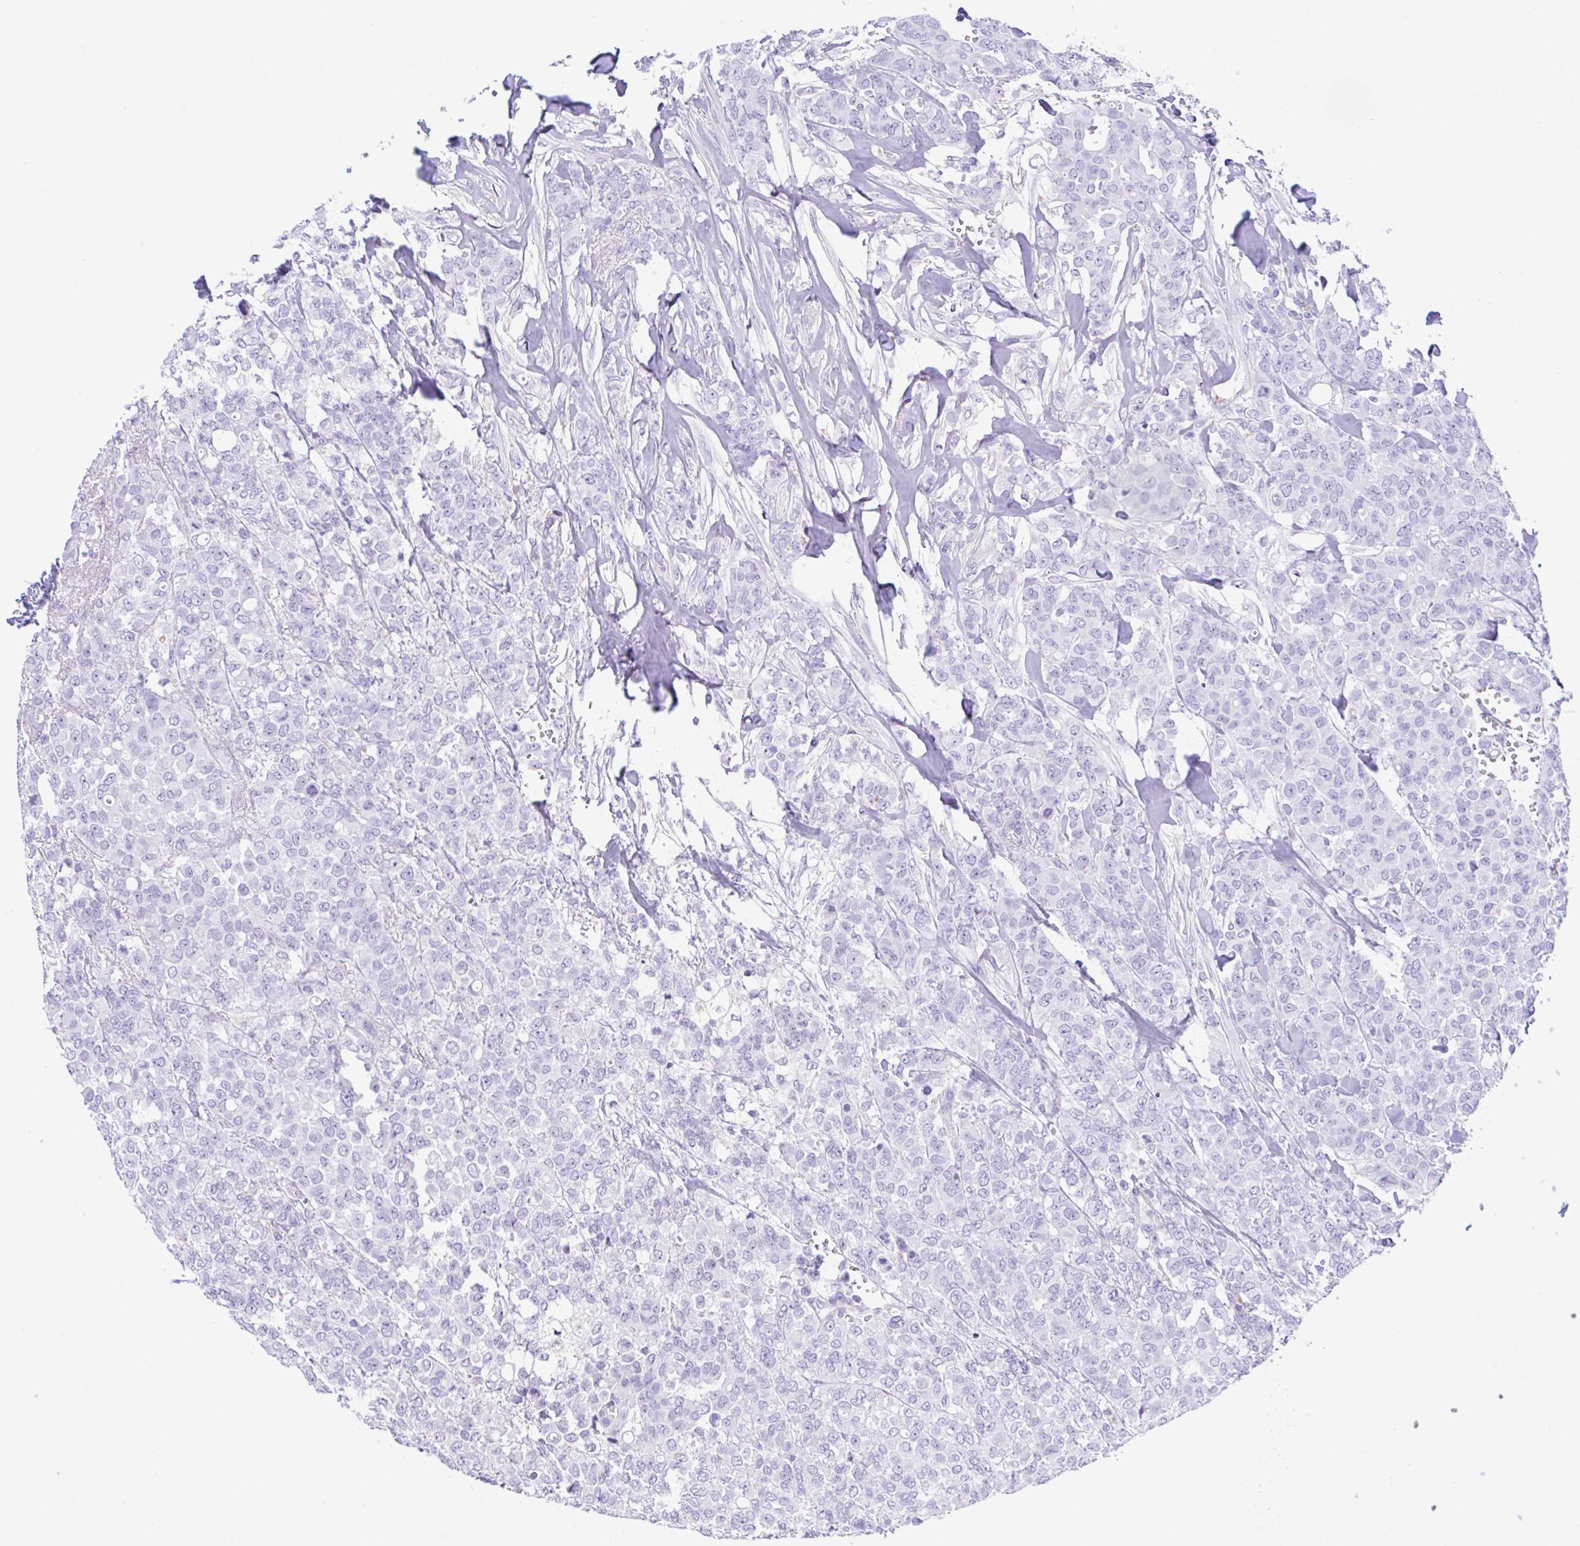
{"staining": {"intensity": "negative", "quantity": "none", "location": "none"}, "tissue": "breast cancer", "cell_type": "Tumor cells", "image_type": "cancer", "snomed": [{"axis": "morphology", "description": "Lobular carcinoma"}, {"axis": "topography", "description": "Breast"}], "caption": "IHC micrograph of breast cancer (lobular carcinoma) stained for a protein (brown), which exhibits no positivity in tumor cells. (Stains: DAB immunohistochemistry (IHC) with hematoxylin counter stain, Microscopy: brightfield microscopy at high magnification).", "gene": "NDUFAF8", "patient": {"sex": "female", "age": 91}}